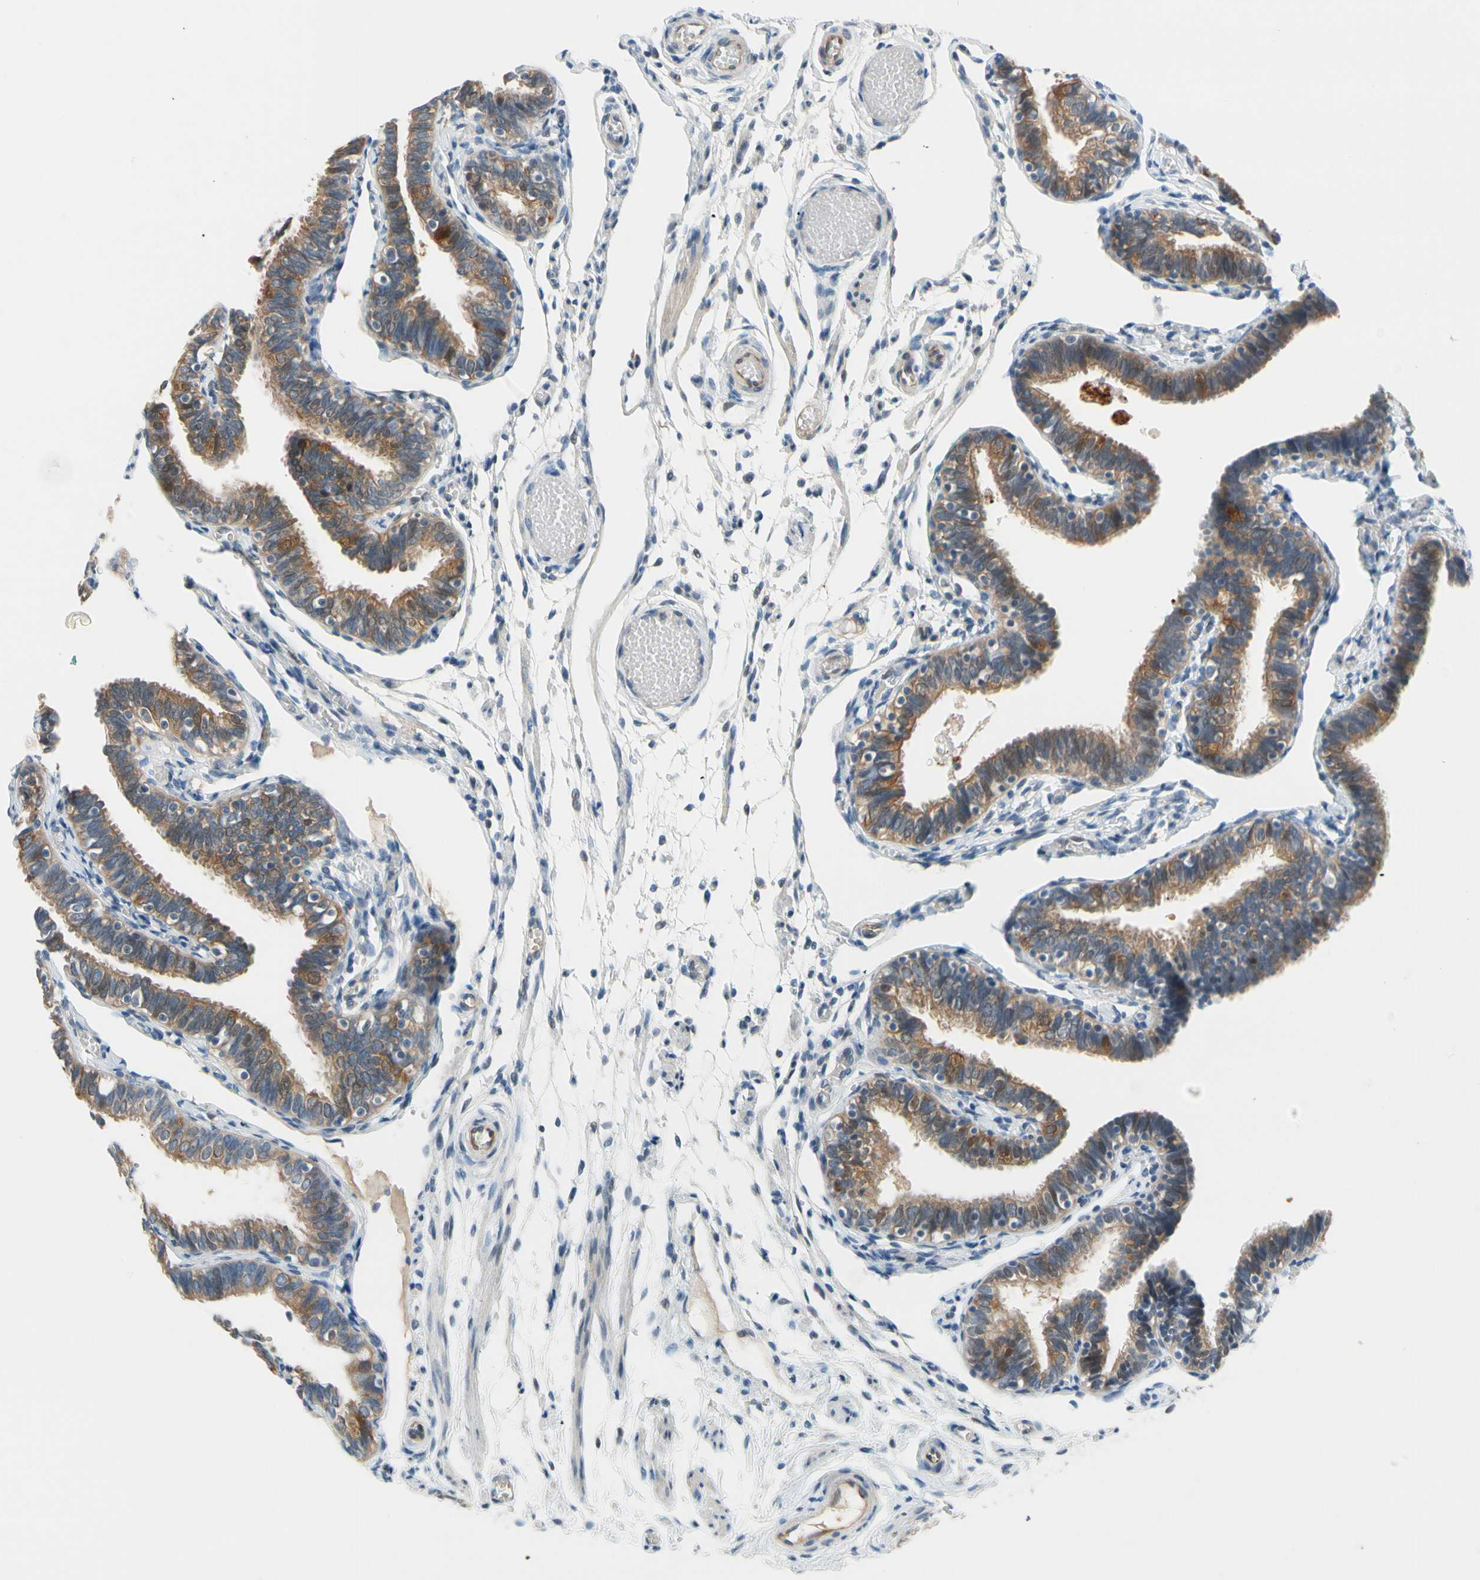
{"staining": {"intensity": "moderate", "quantity": ">75%", "location": "cytoplasmic/membranous"}, "tissue": "fallopian tube", "cell_type": "Glandular cells", "image_type": "normal", "snomed": [{"axis": "morphology", "description": "Normal tissue, NOS"}, {"axis": "topography", "description": "Fallopian tube"}], "caption": "Immunohistochemical staining of normal human fallopian tube exhibits >75% levels of moderate cytoplasmic/membranous protein positivity in approximately >75% of glandular cells.", "gene": "CFAP36", "patient": {"sex": "female", "age": 46}}